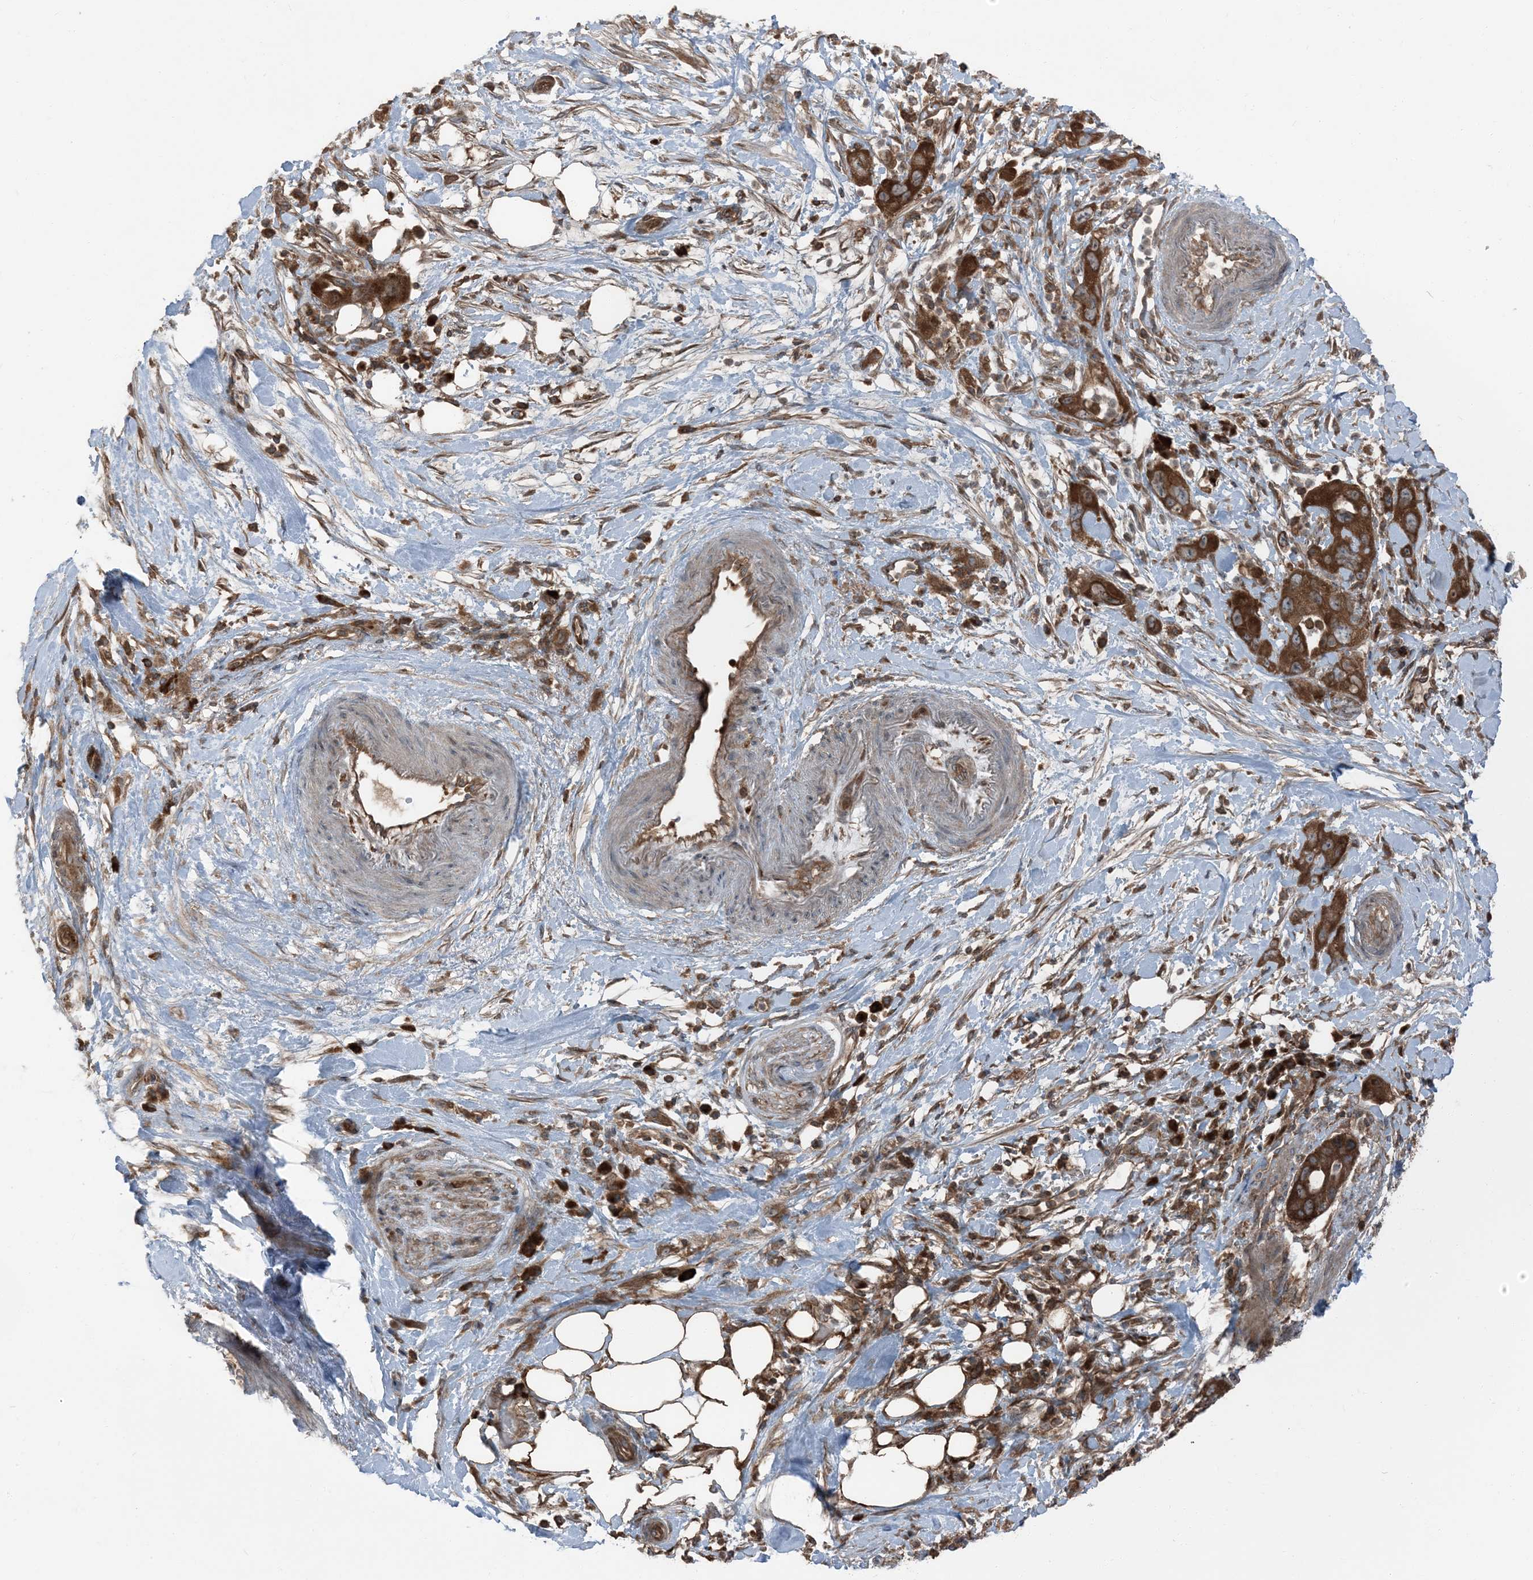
{"staining": {"intensity": "strong", "quantity": ">75%", "location": "cytoplasmic/membranous"}, "tissue": "pancreatic cancer", "cell_type": "Tumor cells", "image_type": "cancer", "snomed": [{"axis": "morphology", "description": "Adenocarcinoma, NOS"}, {"axis": "topography", "description": "Pancreas"}], "caption": "A brown stain shows strong cytoplasmic/membranous positivity of a protein in pancreatic cancer (adenocarcinoma) tumor cells.", "gene": "RAB3GAP1", "patient": {"sex": "female", "age": 71}}